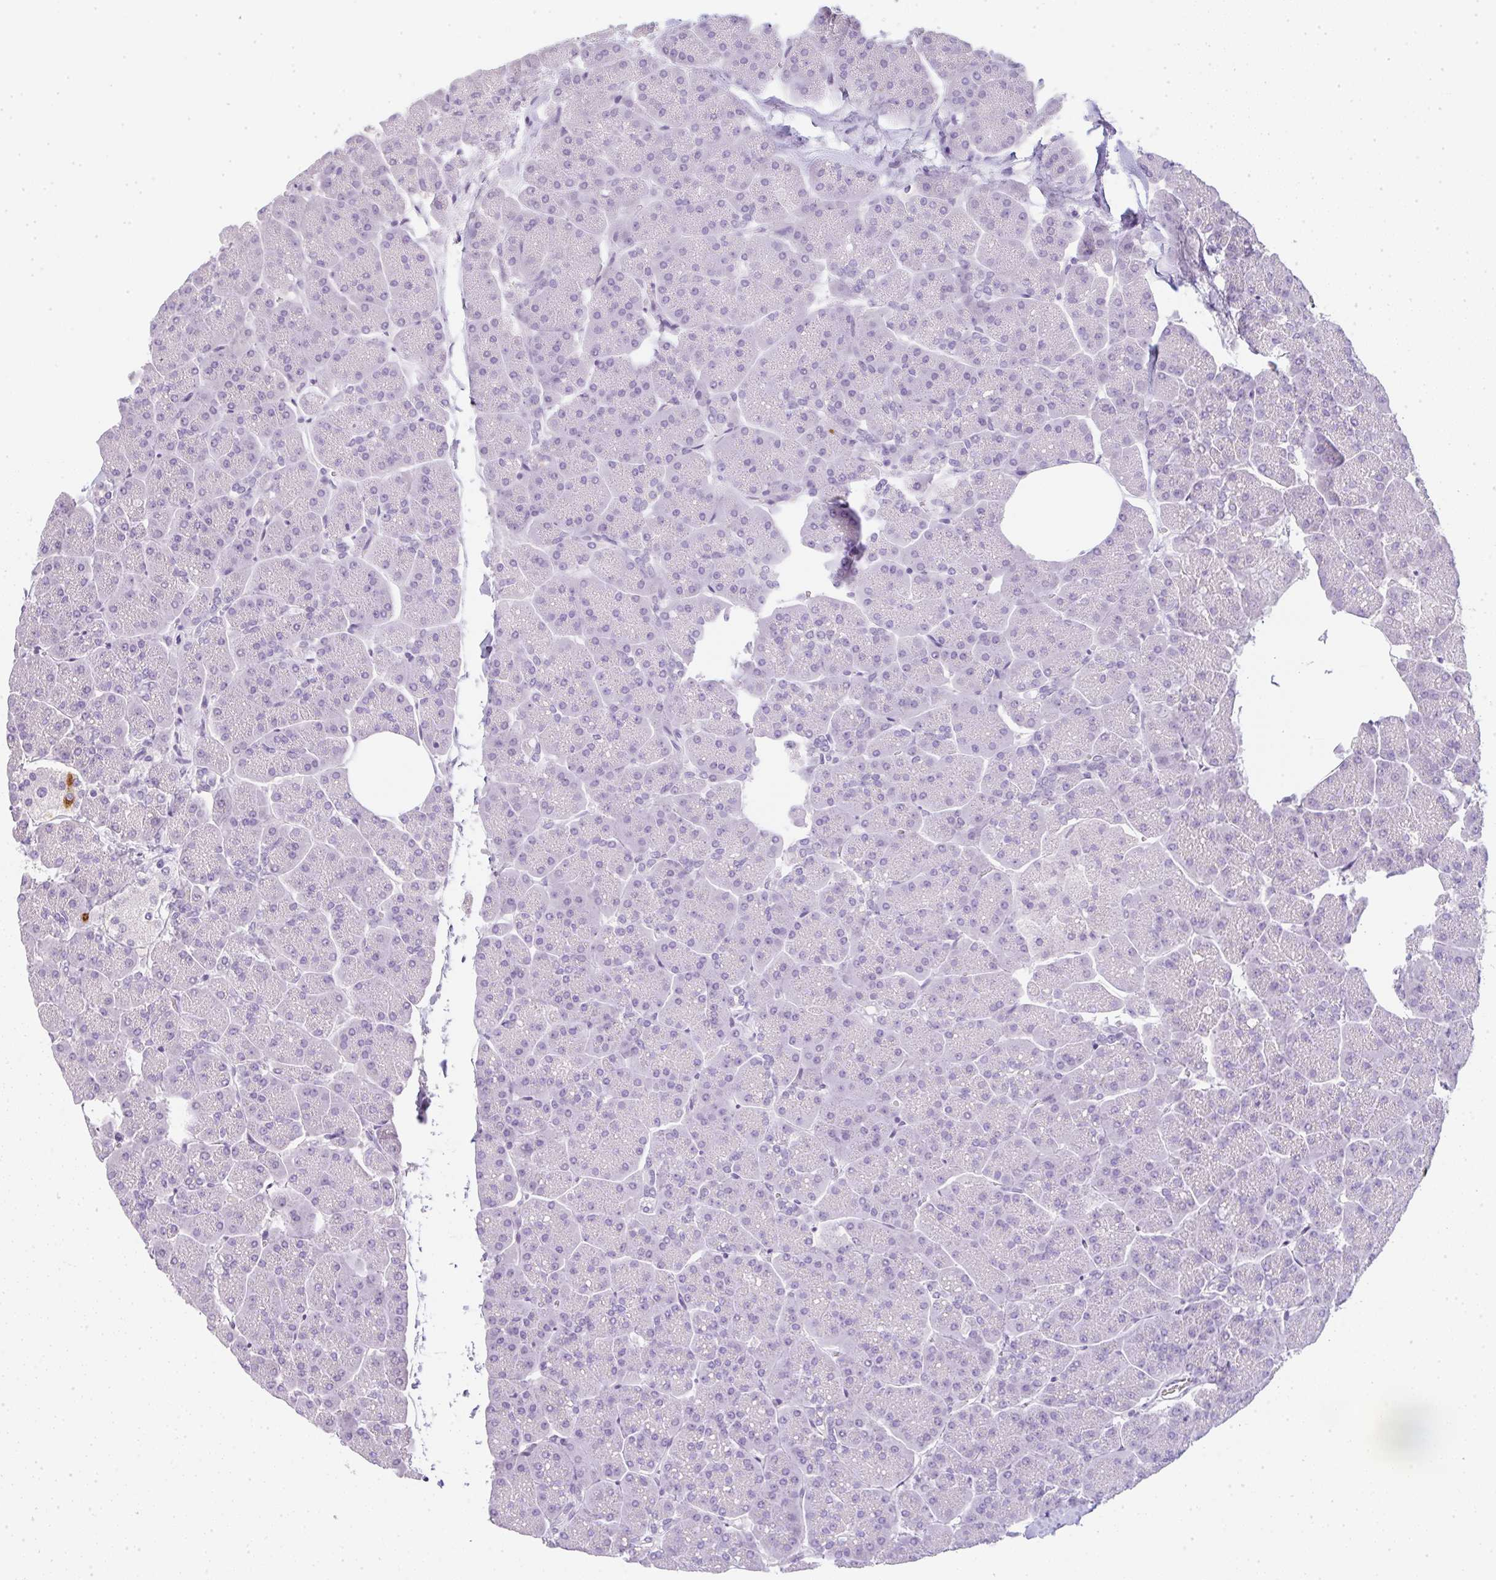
{"staining": {"intensity": "negative", "quantity": "none", "location": "none"}, "tissue": "pancreas", "cell_type": "Exocrine glandular cells", "image_type": "normal", "snomed": [{"axis": "morphology", "description": "Normal tissue, NOS"}, {"axis": "topography", "description": "Pancreas"}, {"axis": "topography", "description": "Peripheral nerve tissue"}], "caption": "Immunohistochemistry histopathology image of benign human pancreas stained for a protein (brown), which displays no staining in exocrine glandular cells. The staining is performed using DAB brown chromogen with nuclei counter-stained in using hematoxylin.", "gene": "LPAR4", "patient": {"sex": "male", "age": 54}}